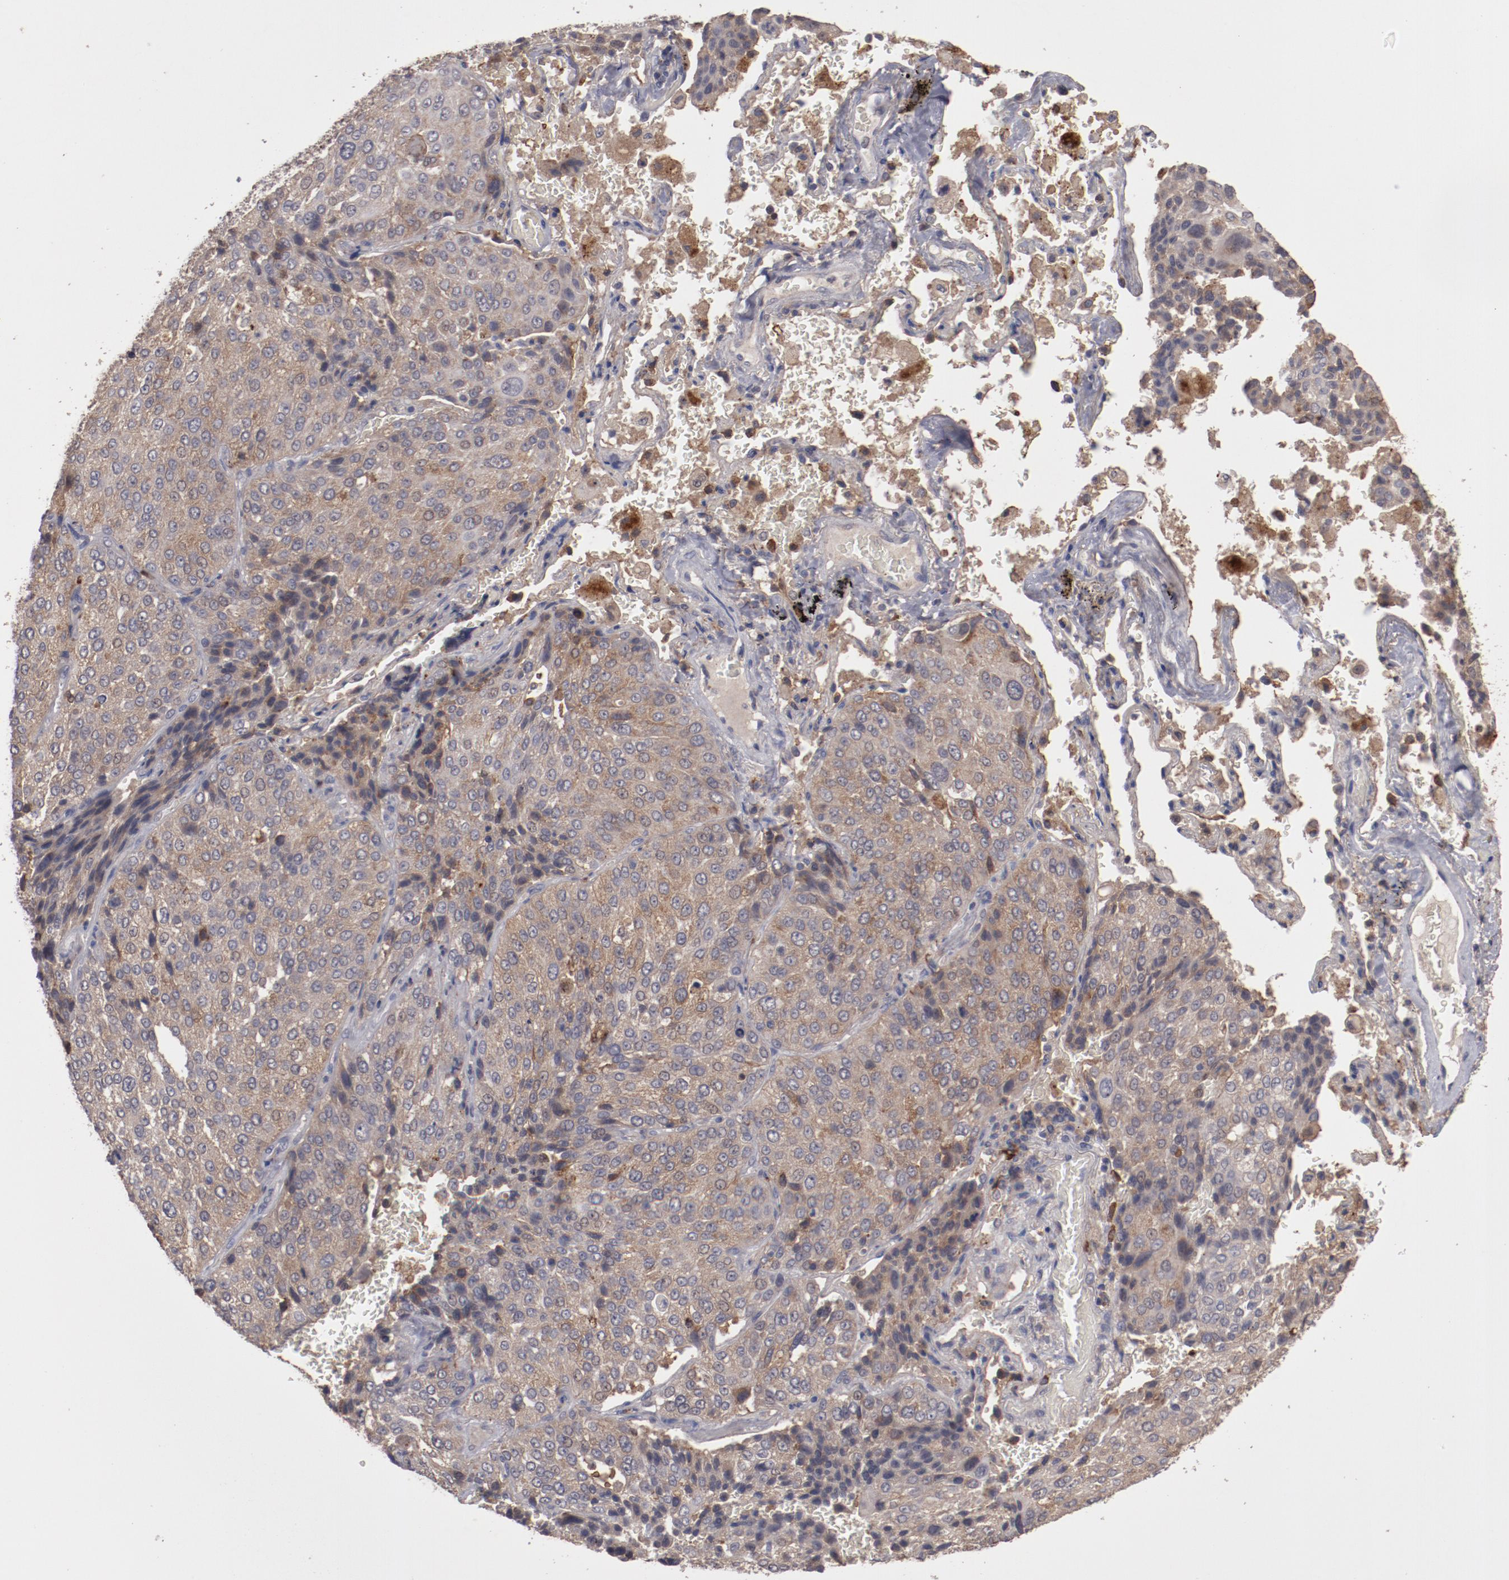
{"staining": {"intensity": "moderate", "quantity": ">75%", "location": "cytoplasmic/membranous"}, "tissue": "lung cancer", "cell_type": "Tumor cells", "image_type": "cancer", "snomed": [{"axis": "morphology", "description": "Squamous cell carcinoma, NOS"}, {"axis": "topography", "description": "Lung"}], "caption": "A photomicrograph showing moderate cytoplasmic/membranous expression in approximately >75% of tumor cells in lung squamous cell carcinoma, as visualized by brown immunohistochemical staining.", "gene": "LRRC75B", "patient": {"sex": "male", "age": 54}}